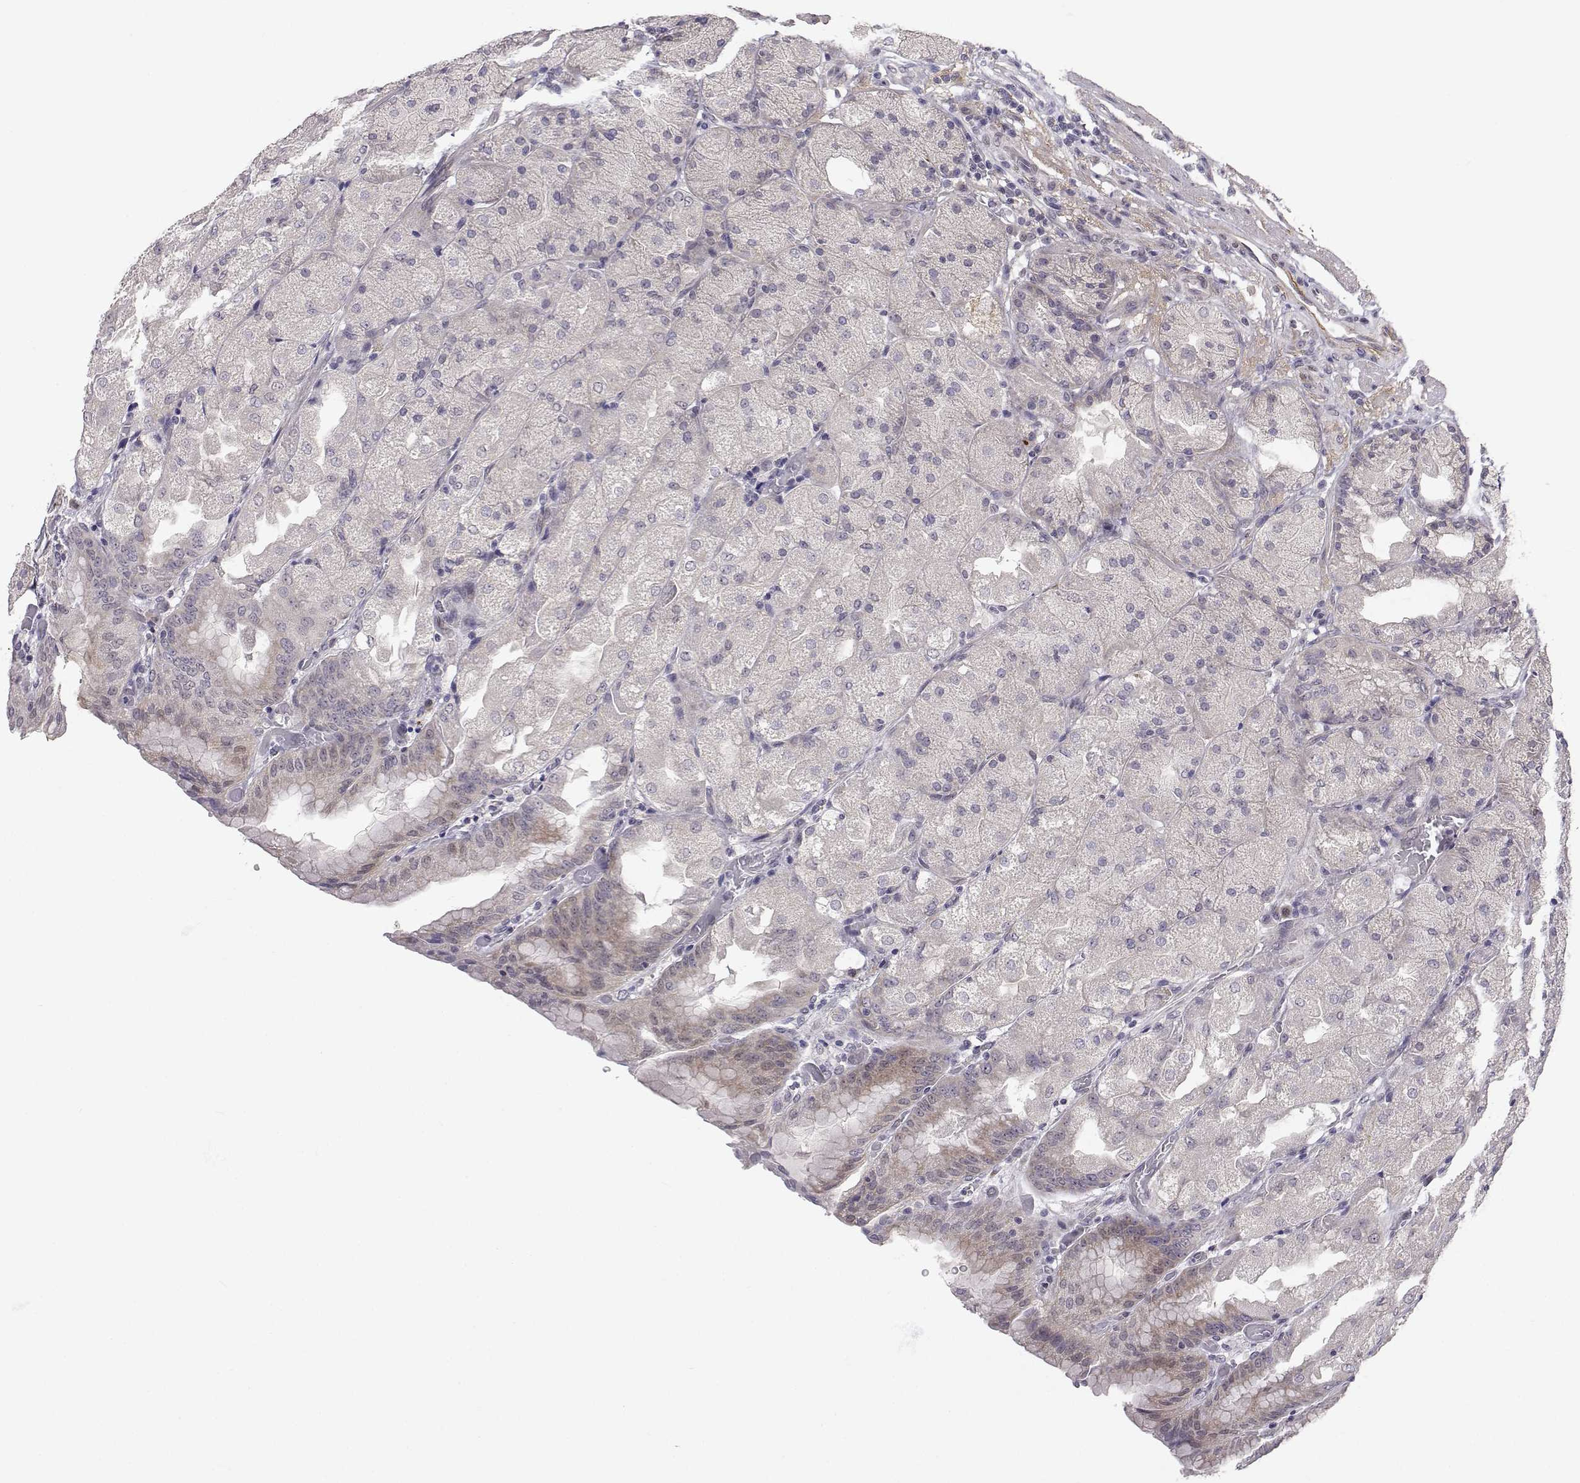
{"staining": {"intensity": "weak", "quantity": "<25%", "location": "cytoplasmic/membranous"}, "tissue": "stomach", "cell_type": "Glandular cells", "image_type": "normal", "snomed": [{"axis": "morphology", "description": "Normal tissue, NOS"}, {"axis": "topography", "description": "Stomach, upper"}, {"axis": "topography", "description": "Stomach"}, {"axis": "topography", "description": "Stomach, lower"}], "caption": "High power microscopy photomicrograph of an immunohistochemistry (IHC) histopathology image of benign stomach, revealing no significant expression in glandular cells.", "gene": "SLC6A3", "patient": {"sex": "male", "age": 62}}